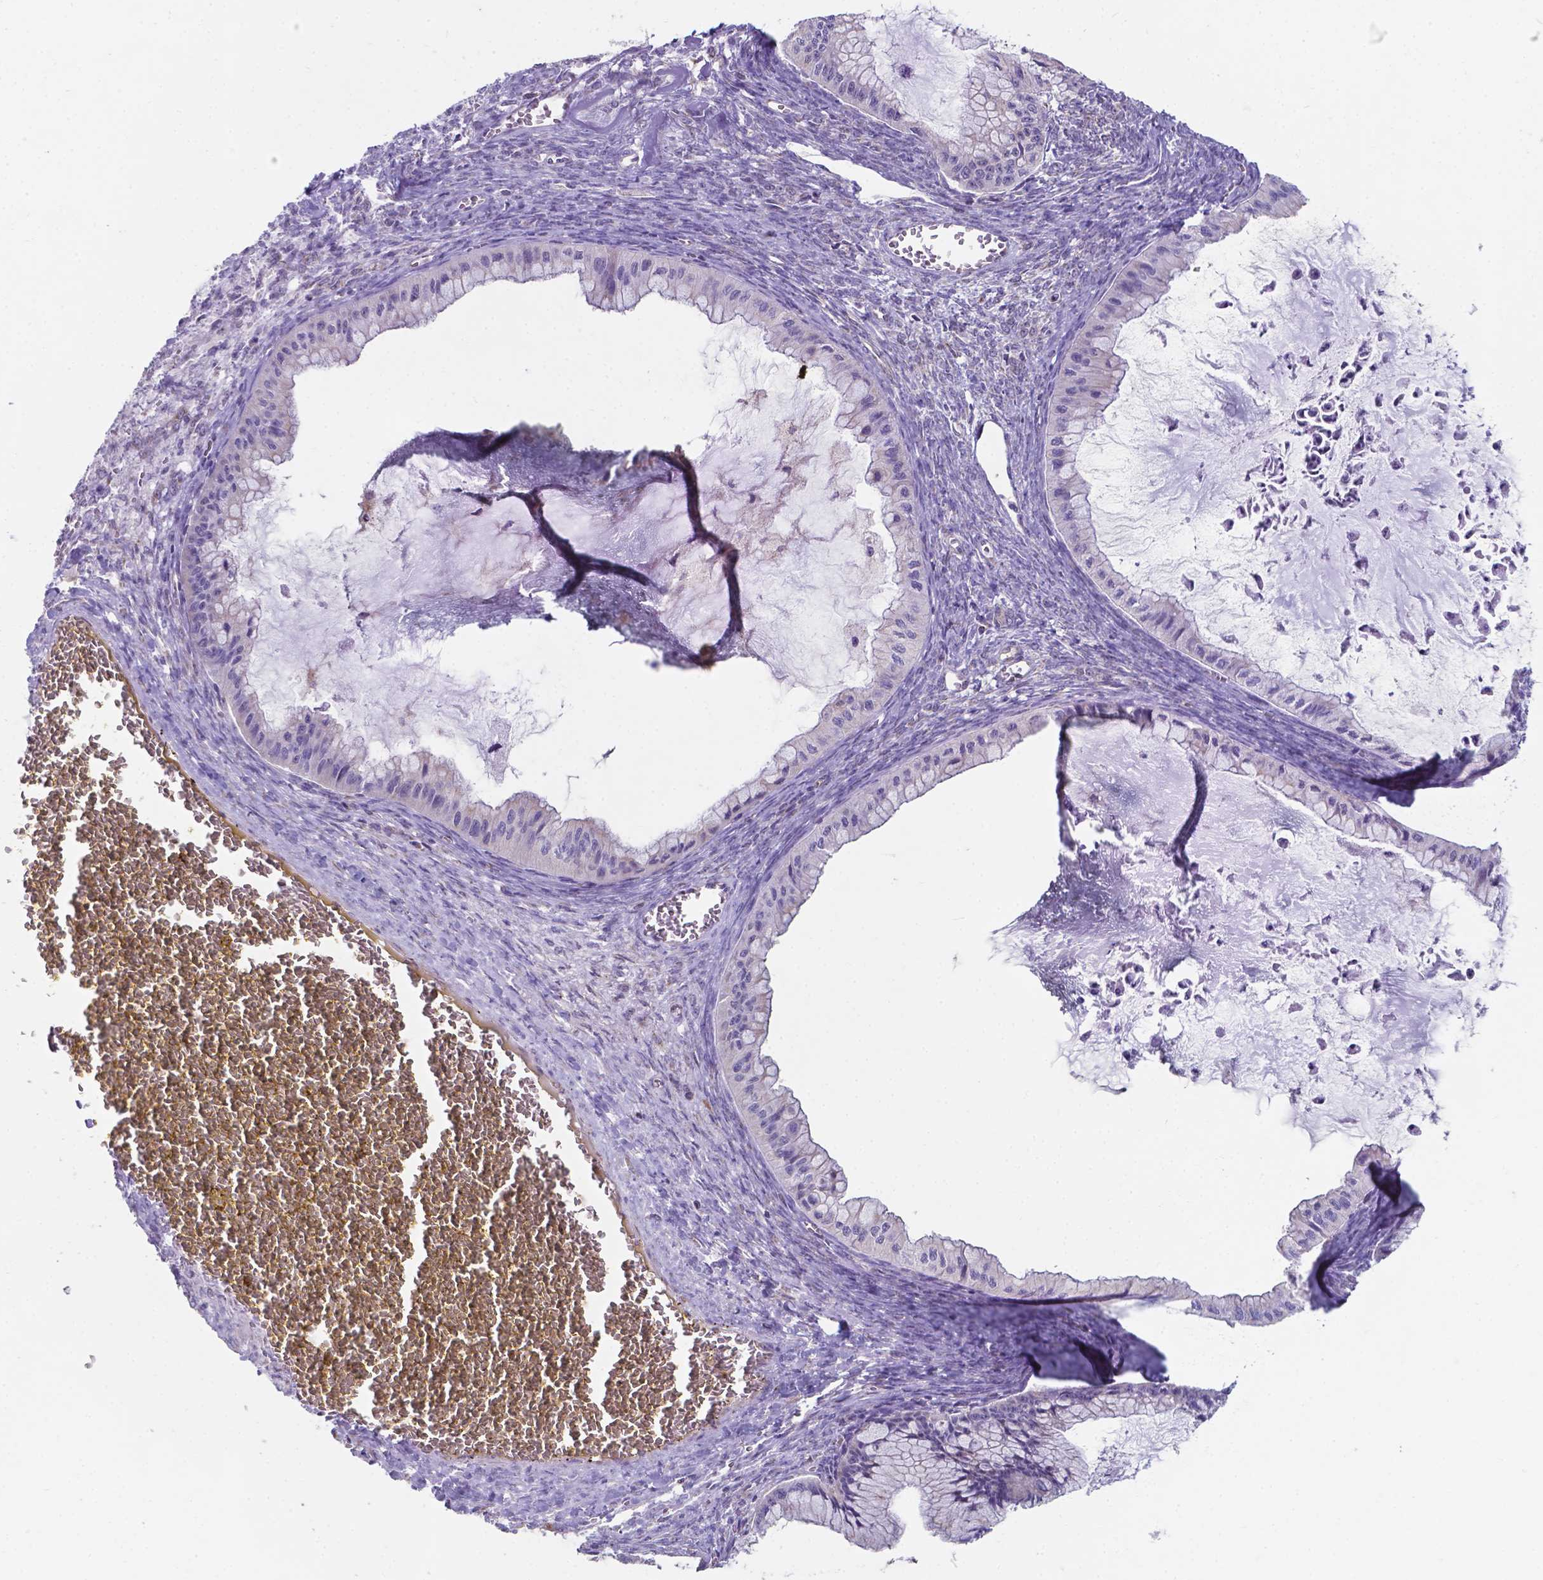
{"staining": {"intensity": "negative", "quantity": "none", "location": "none"}, "tissue": "ovarian cancer", "cell_type": "Tumor cells", "image_type": "cancer", "snomed": [{"axis": "morphology", "description": "Cystadenocarcinoma, mucinous, NOS"}, {"axis": "topography", "description": "Ovary"}], "caption": "Protein analysis of mucinous cystadenocarcinoma (ovarian) shows no significant expression in tumor cells.", "gene": "FAM114A1", "patient": {"sex": "female", "age": 72}}